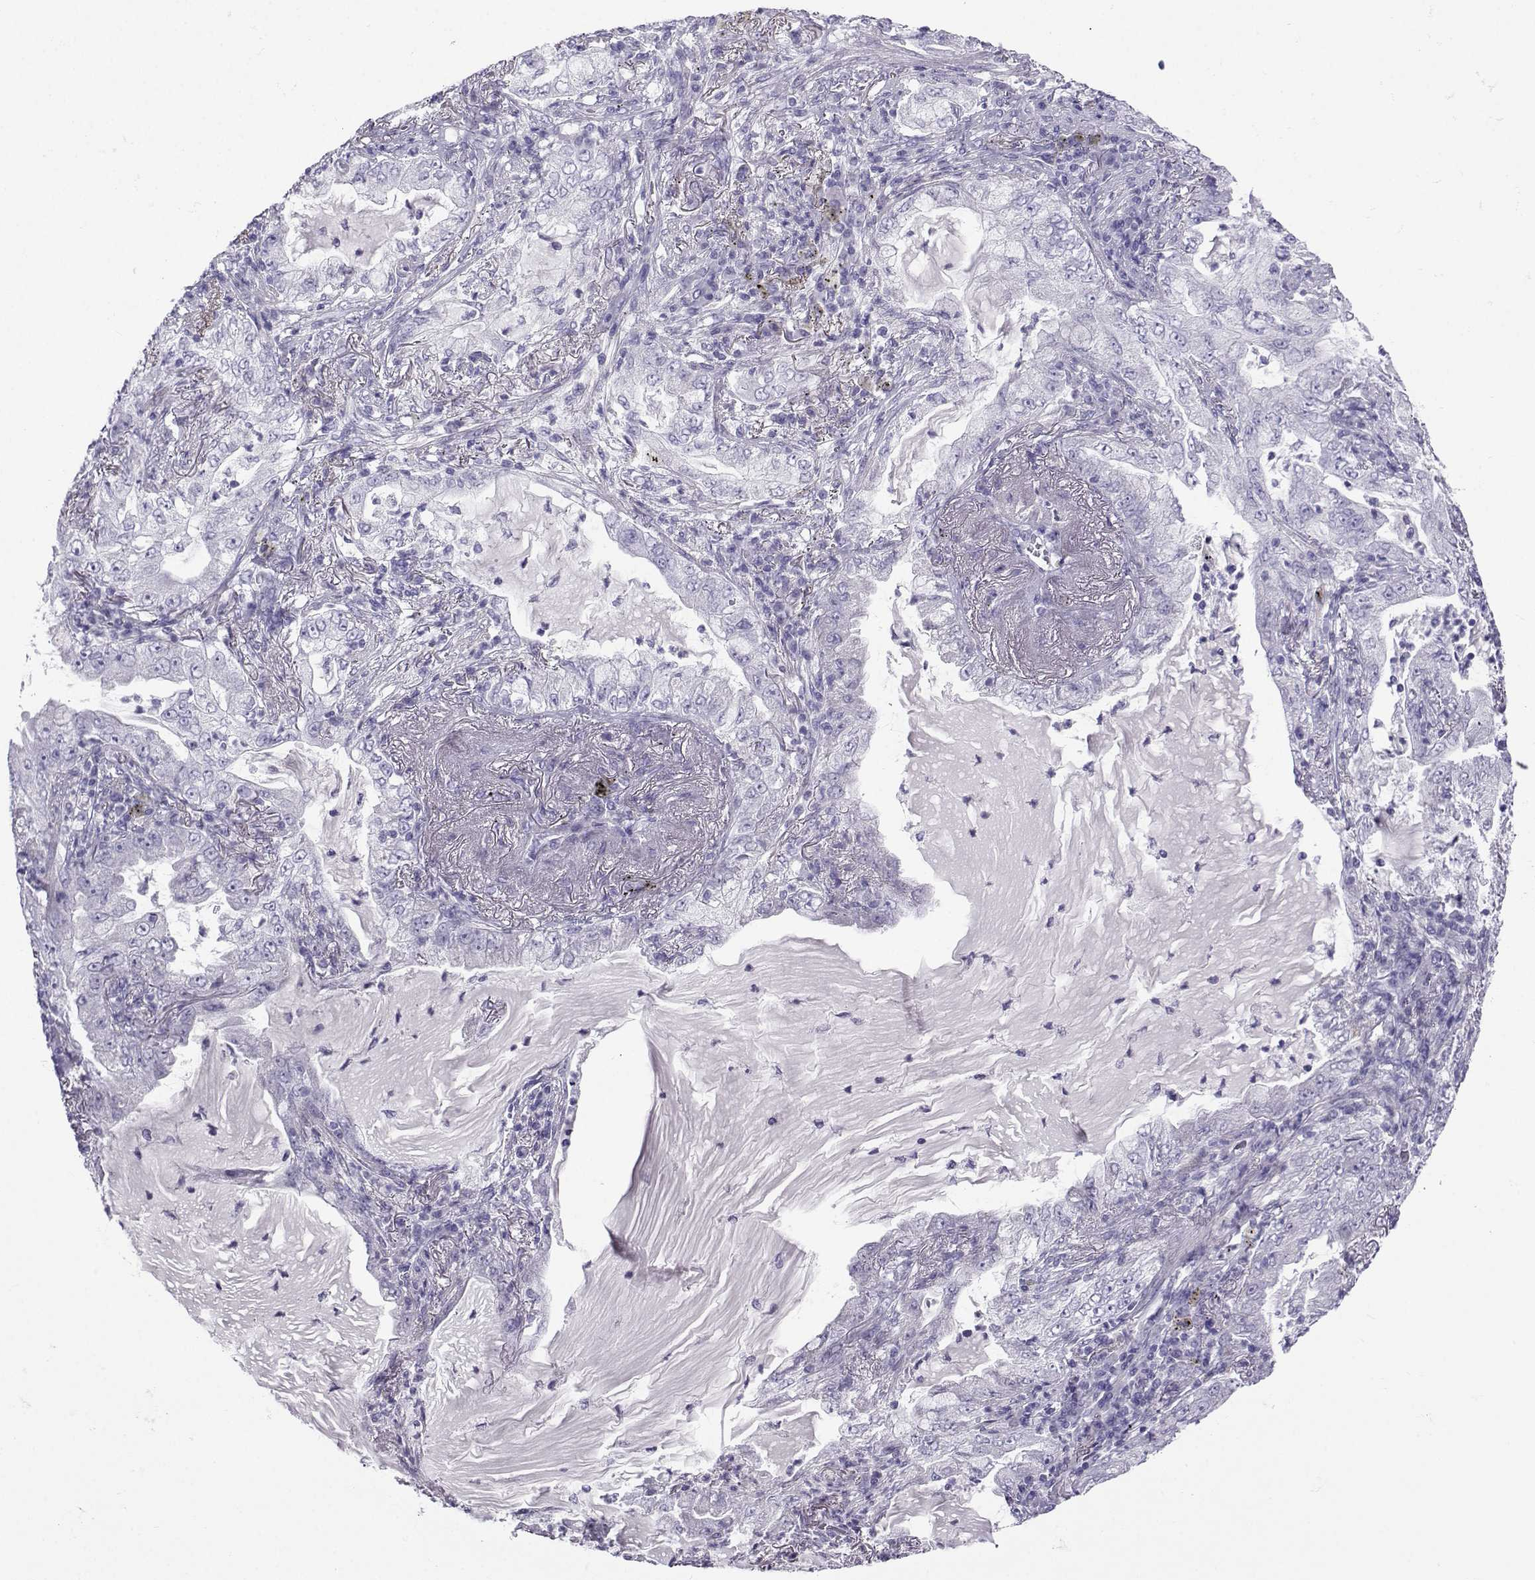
{"staining": {"intensity": "negative", "quantity": "none", "location": "none"}, "tissue": "lung cancer", "cell_type": "Tumor cells", "image_type": "cancer", "snomed": [{"axis": "morphology", "description": "Adenocarcinoma, NOS"}, {"axis": "topography", "description": "Lung"}], "caption": "Immunohistochemistry (IHC) of lung adenocarcinoma reveals no positivity in tumor cells.", "gene": "FBXO24", "patient": {"sex": "female", "age": 73}}